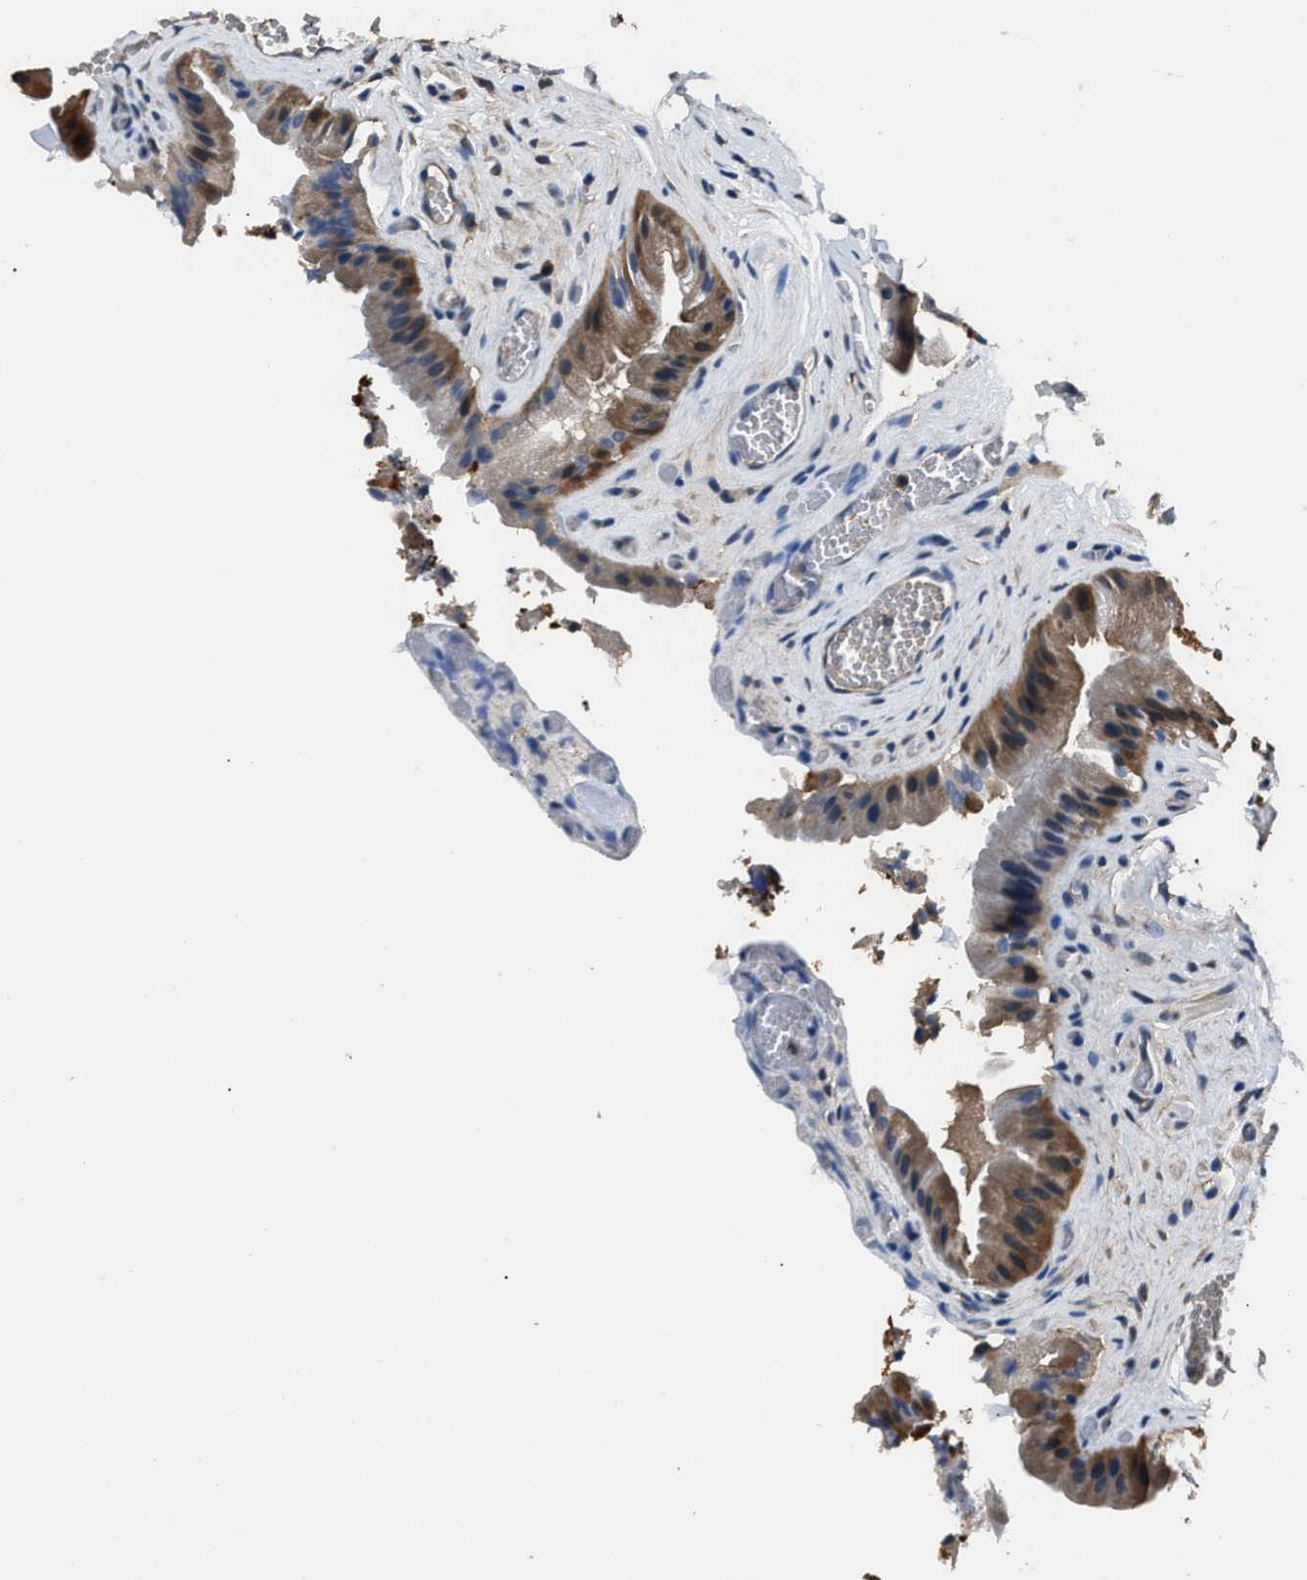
{"staining": {"intensity": "moderate", "quantity": ">75%", "location": "cytoplasmic/membranous"}, "tissue": "gallbladder", "cell_type": "Glandular cells", "image_type": "normal", "snomed": [{"axis": "morphology", "description": "Normal tissue, NOS"}, {"axis": "topography", "description": "Gallbladder"}], "caption": "Protein analysis of benign gallbladder demonstrates moderate cytoplasmic/membranous expression in about >75% of glandular cells.", "gene": "GSTP1", "patient": {"sex": "male", "age": 49}}